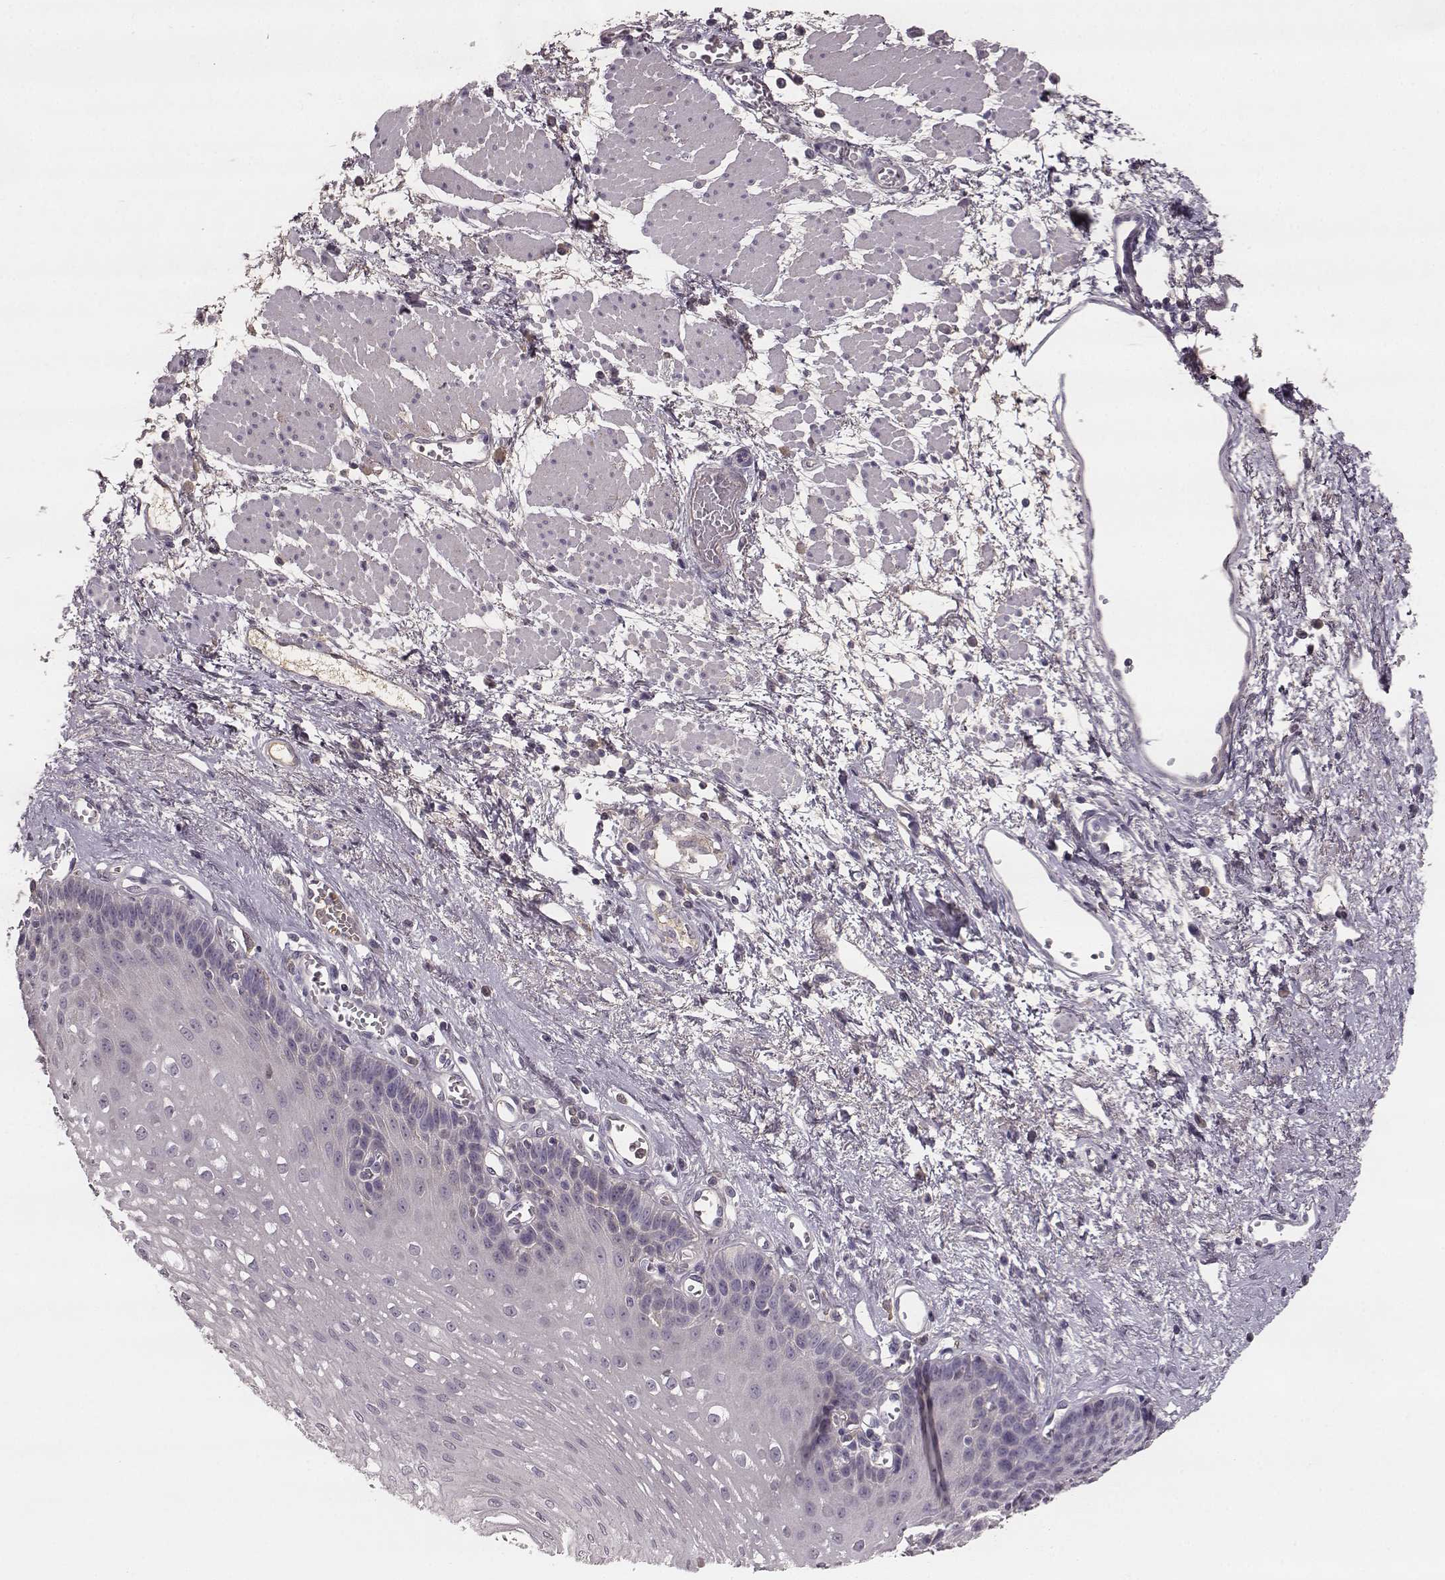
{"staining": {"intensity": "negative", "quantity": "none", "location": "none"}, "tissue": "esophagus", "cell_type": "Squamous epithelial cells", "image_type": "normal", "snomed": [{"axis": "morphology", "description": "Normal tissue, NOS"}, {"axis": "topography", "description": "Esophagus"}], "caption": "Image shows no significant protein positivity in squamous epithelial cells of benign esophagus.", "gene": "YJEFN3", "patient": {"sex": "female", "age": 62}}